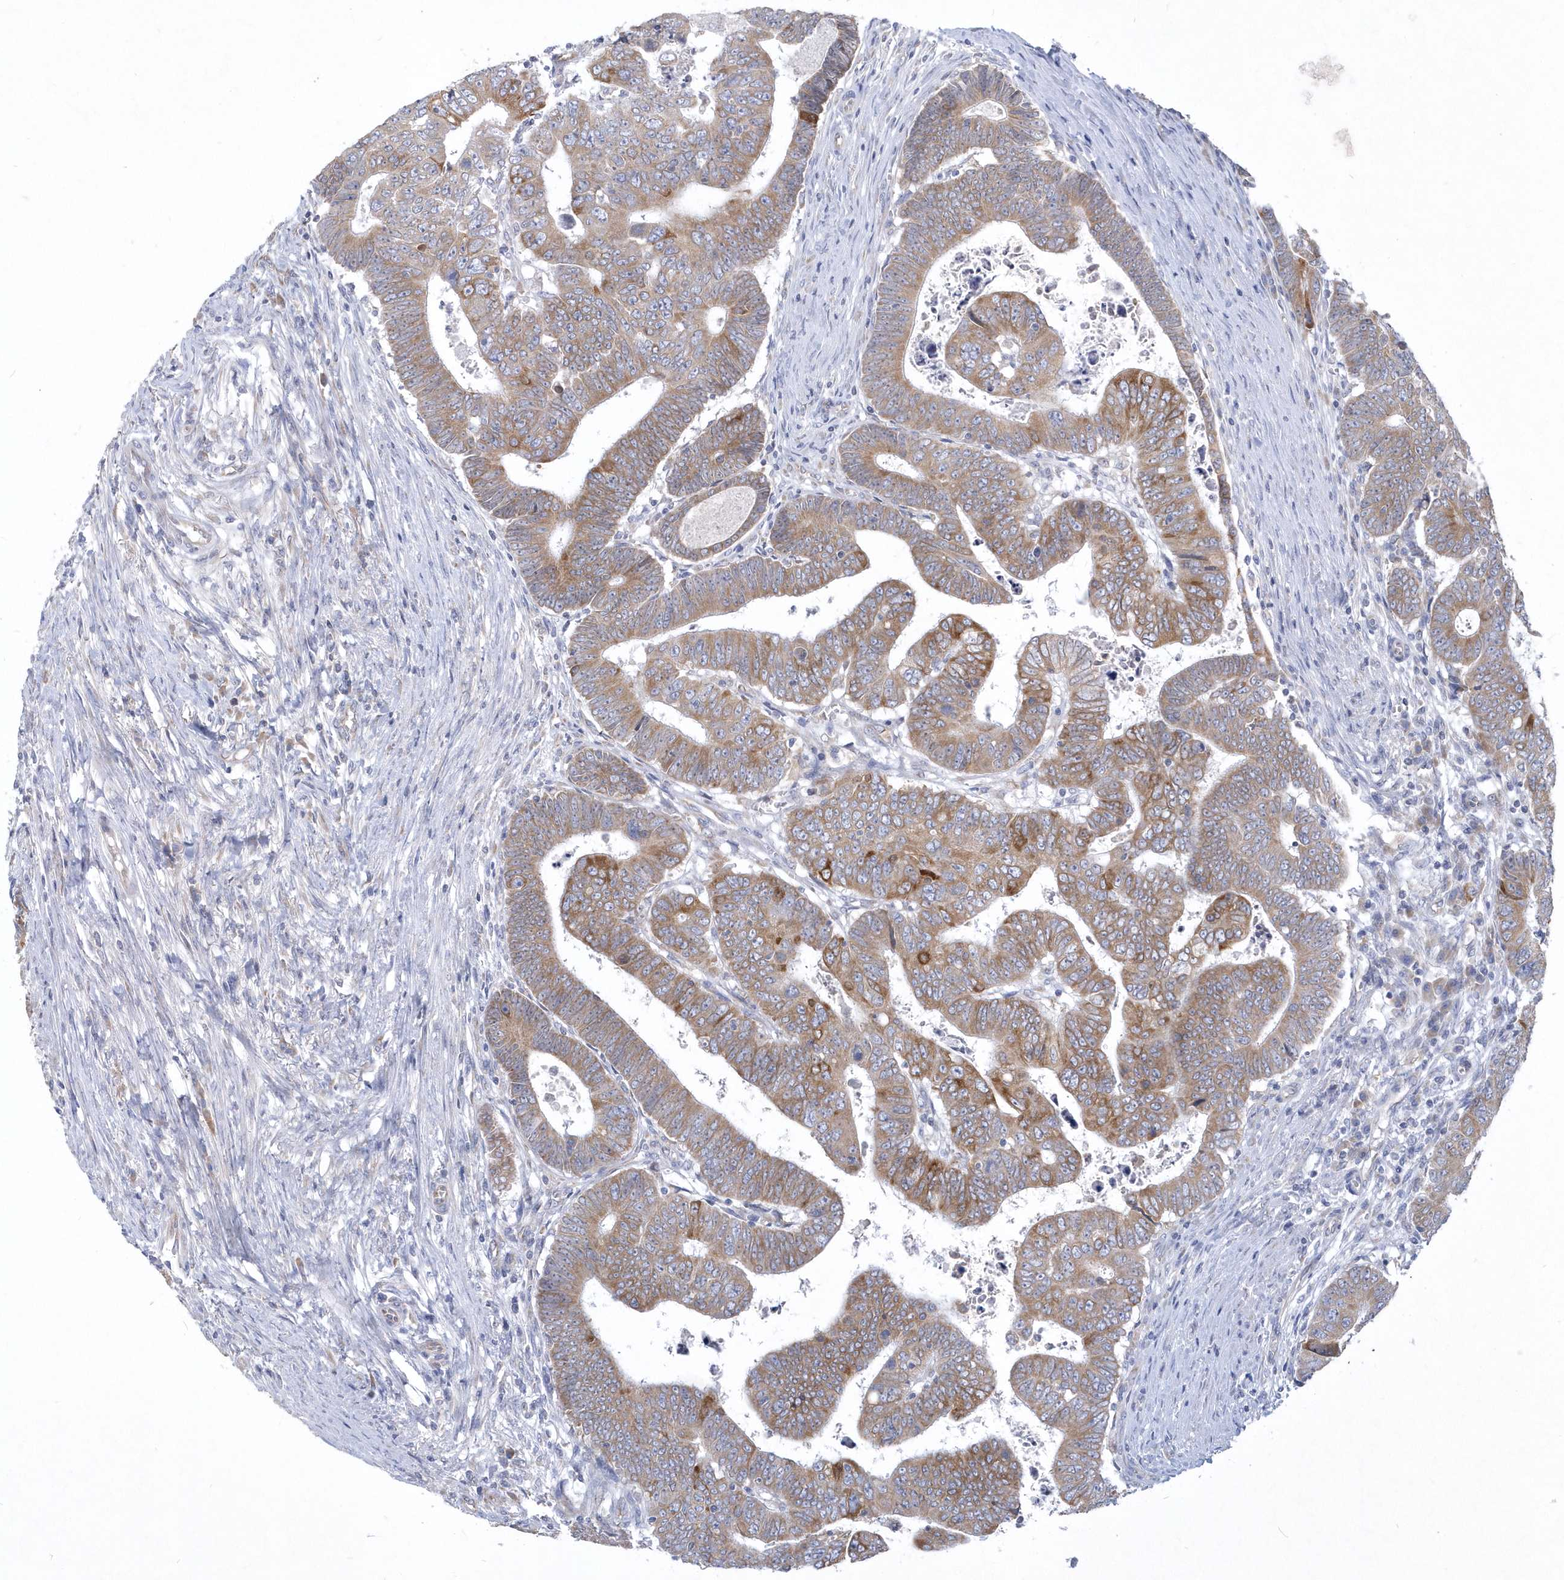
{"staining": {"intensity": "moderate", "quantity": ">75%", "location": "cytoplasmic/membranous"}, "tissue": "colorectal cancer", "cell_type": "Tumor cells", "image_type": "cancer", "snomed": [{"axis": "morphology", "description": "Normal tissue, NOS"}, {"axis": "morphology", "description": "Adenocarcinoma, NOS"}, {"axis": "topography", "description": "Rectum"}], "caption": "Immunohistochemical staining of colorectal cancer reveals medium levels of moderate cytoplasmic/membranous staining in approximately >75% of tumor cells. (DAB IHC with brightfield microscopy, high magnification).", "gene": "DGAT1", "patient": {"sex": "female", "age": 65}}